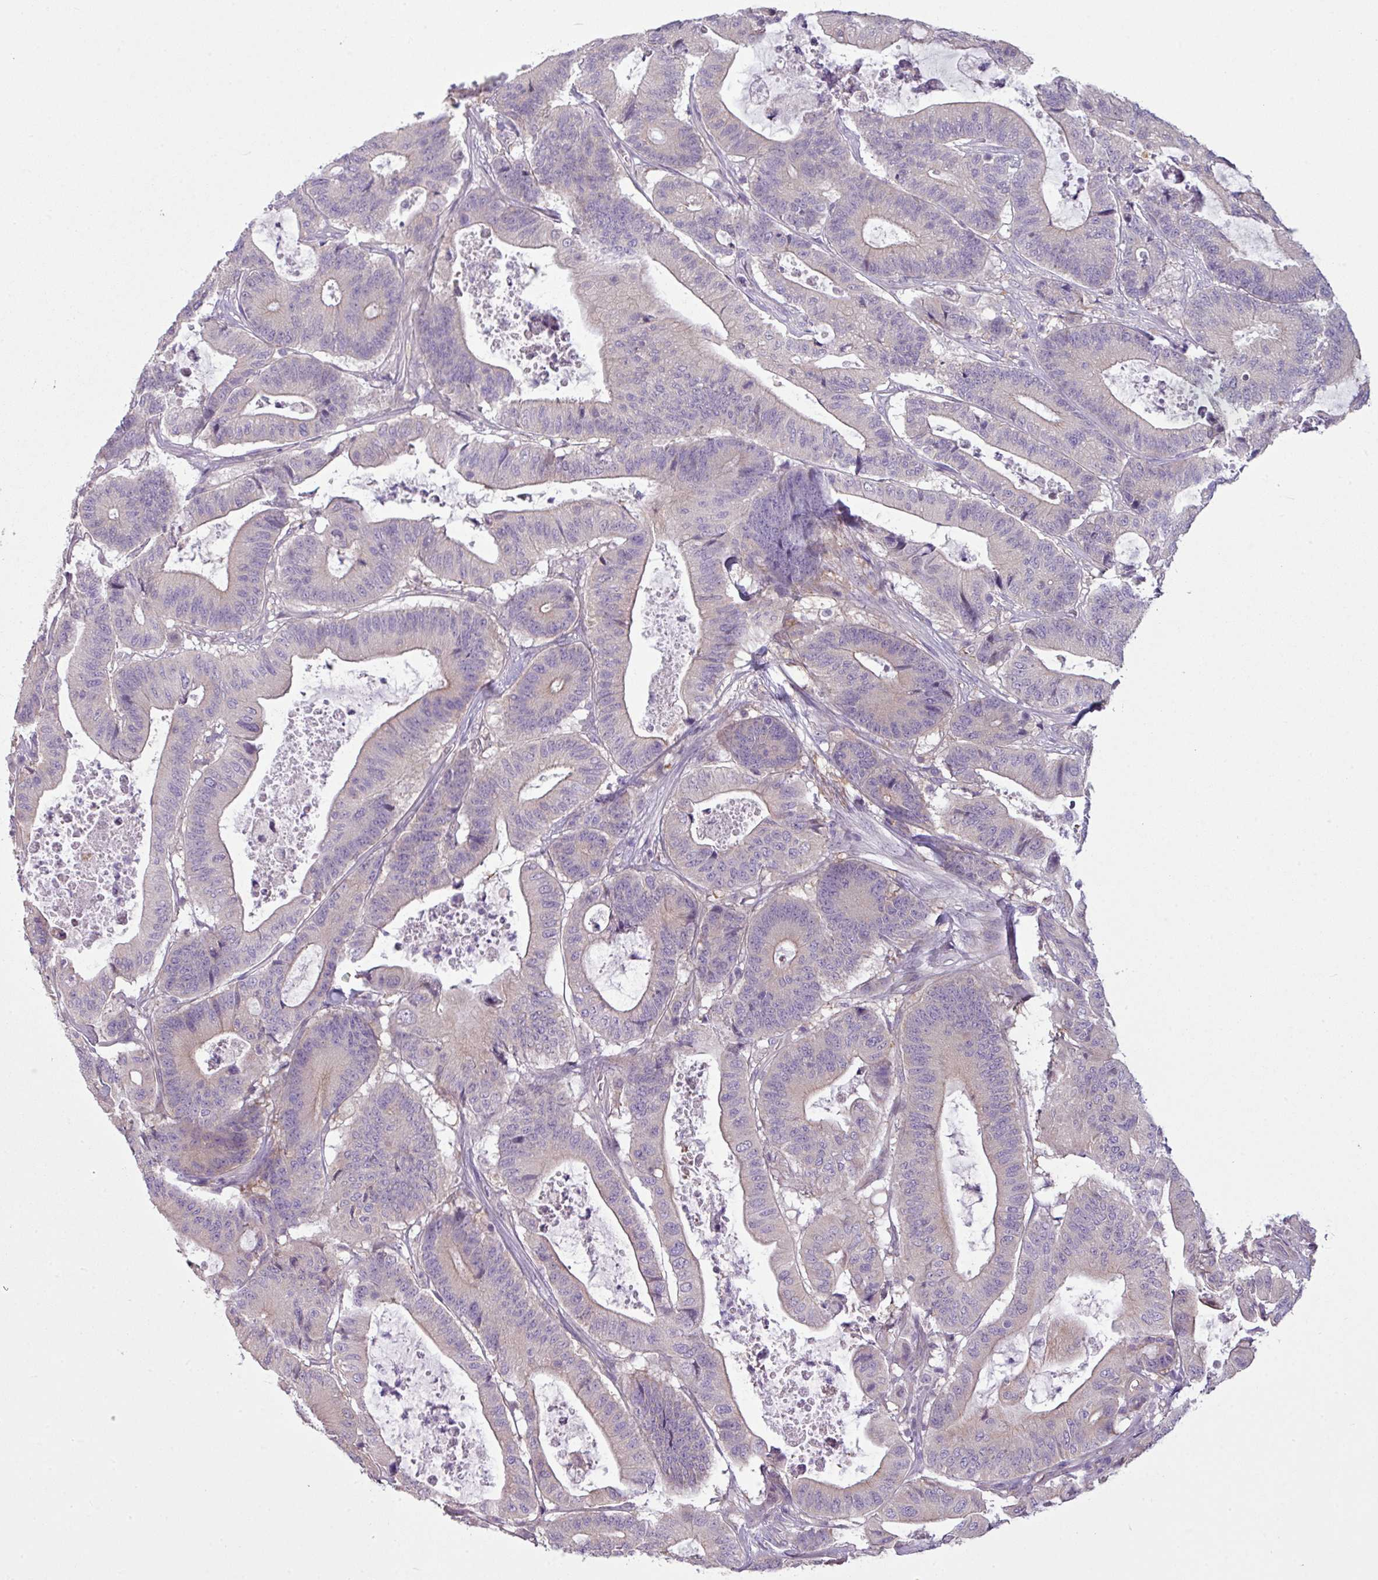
{"staining": {"intensity": "moderate", "quantity": "25%-75%", "location": "cytoplasmic/membranous"}, "tissue": "colorectal cancer", "cell_type": "Tumor cells", "image_type": "cancer", "snomed": [{"axis": "morphology", "description": "Adenocarcinoma, NOS"}, {"axis": "topography", "description": "Colon"}], "caption": "Human colorectal adenocarcinoma stained for a protein (brown) reveals moderate cytoplasmic/membranous positive expression in approximately 25%-75% of tumor cells.", "gene": "CAMK2B", "patient": {"sex": "female", "age": 84}}